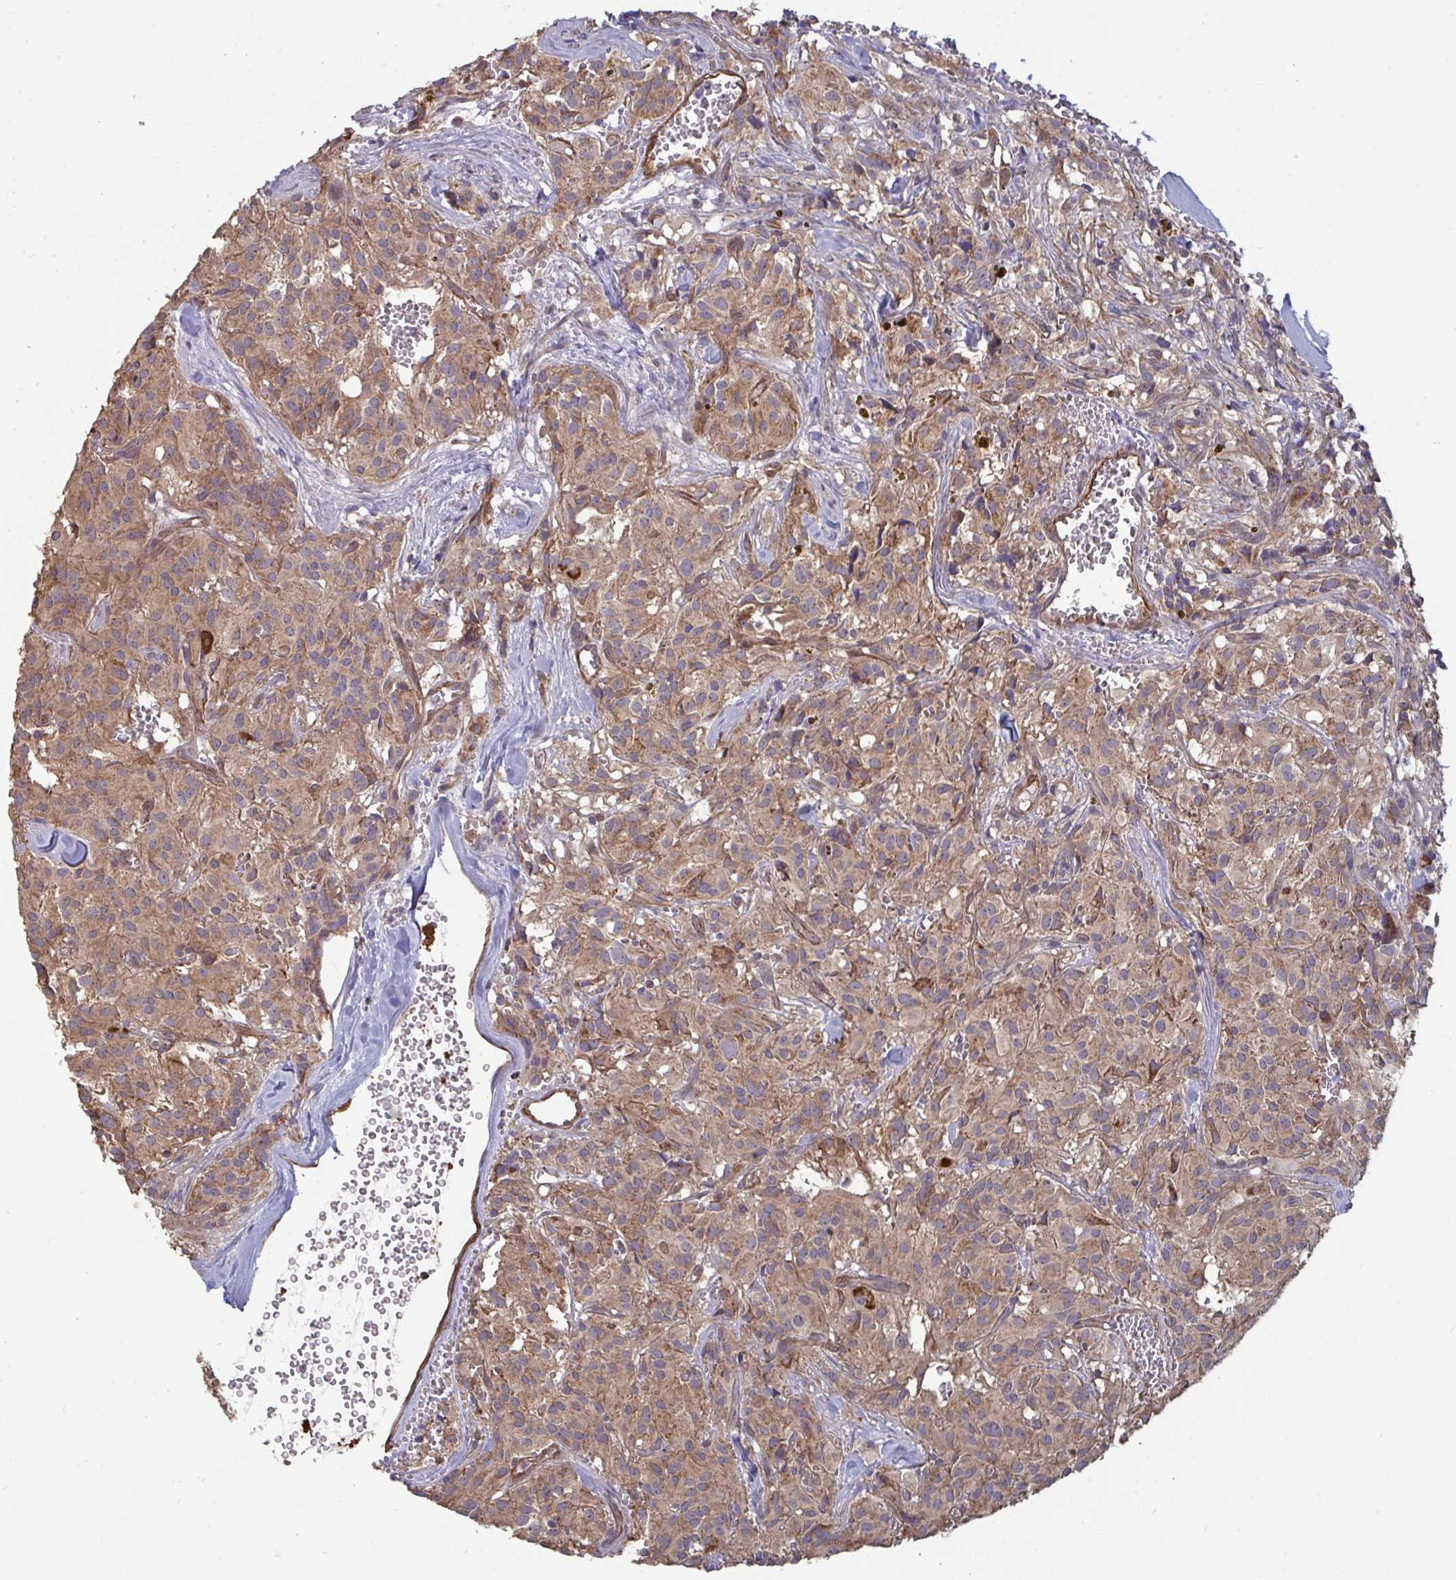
{"staining": {"intensity": "weak", "quantity": ">75%", "location": "cytoplasmic/membranous"}, "tissue": "glioma", "cell_type": "Tumor cells", "image_type": "cancer", "snomed": [{"axis": "morphology", "description": "Glioma, malignant, Low grade"}, {"axis": "topography", "description": "Brain"}], "caption": "Immunohistochemical staining of low-grade glioma (malignant) exhibits low levels of weak cytoplasmic/membranous protein positivity in approximately >75% of tumor cells.", "gene": "ISCU", "patient": {"sex": "male", "age": 42}}